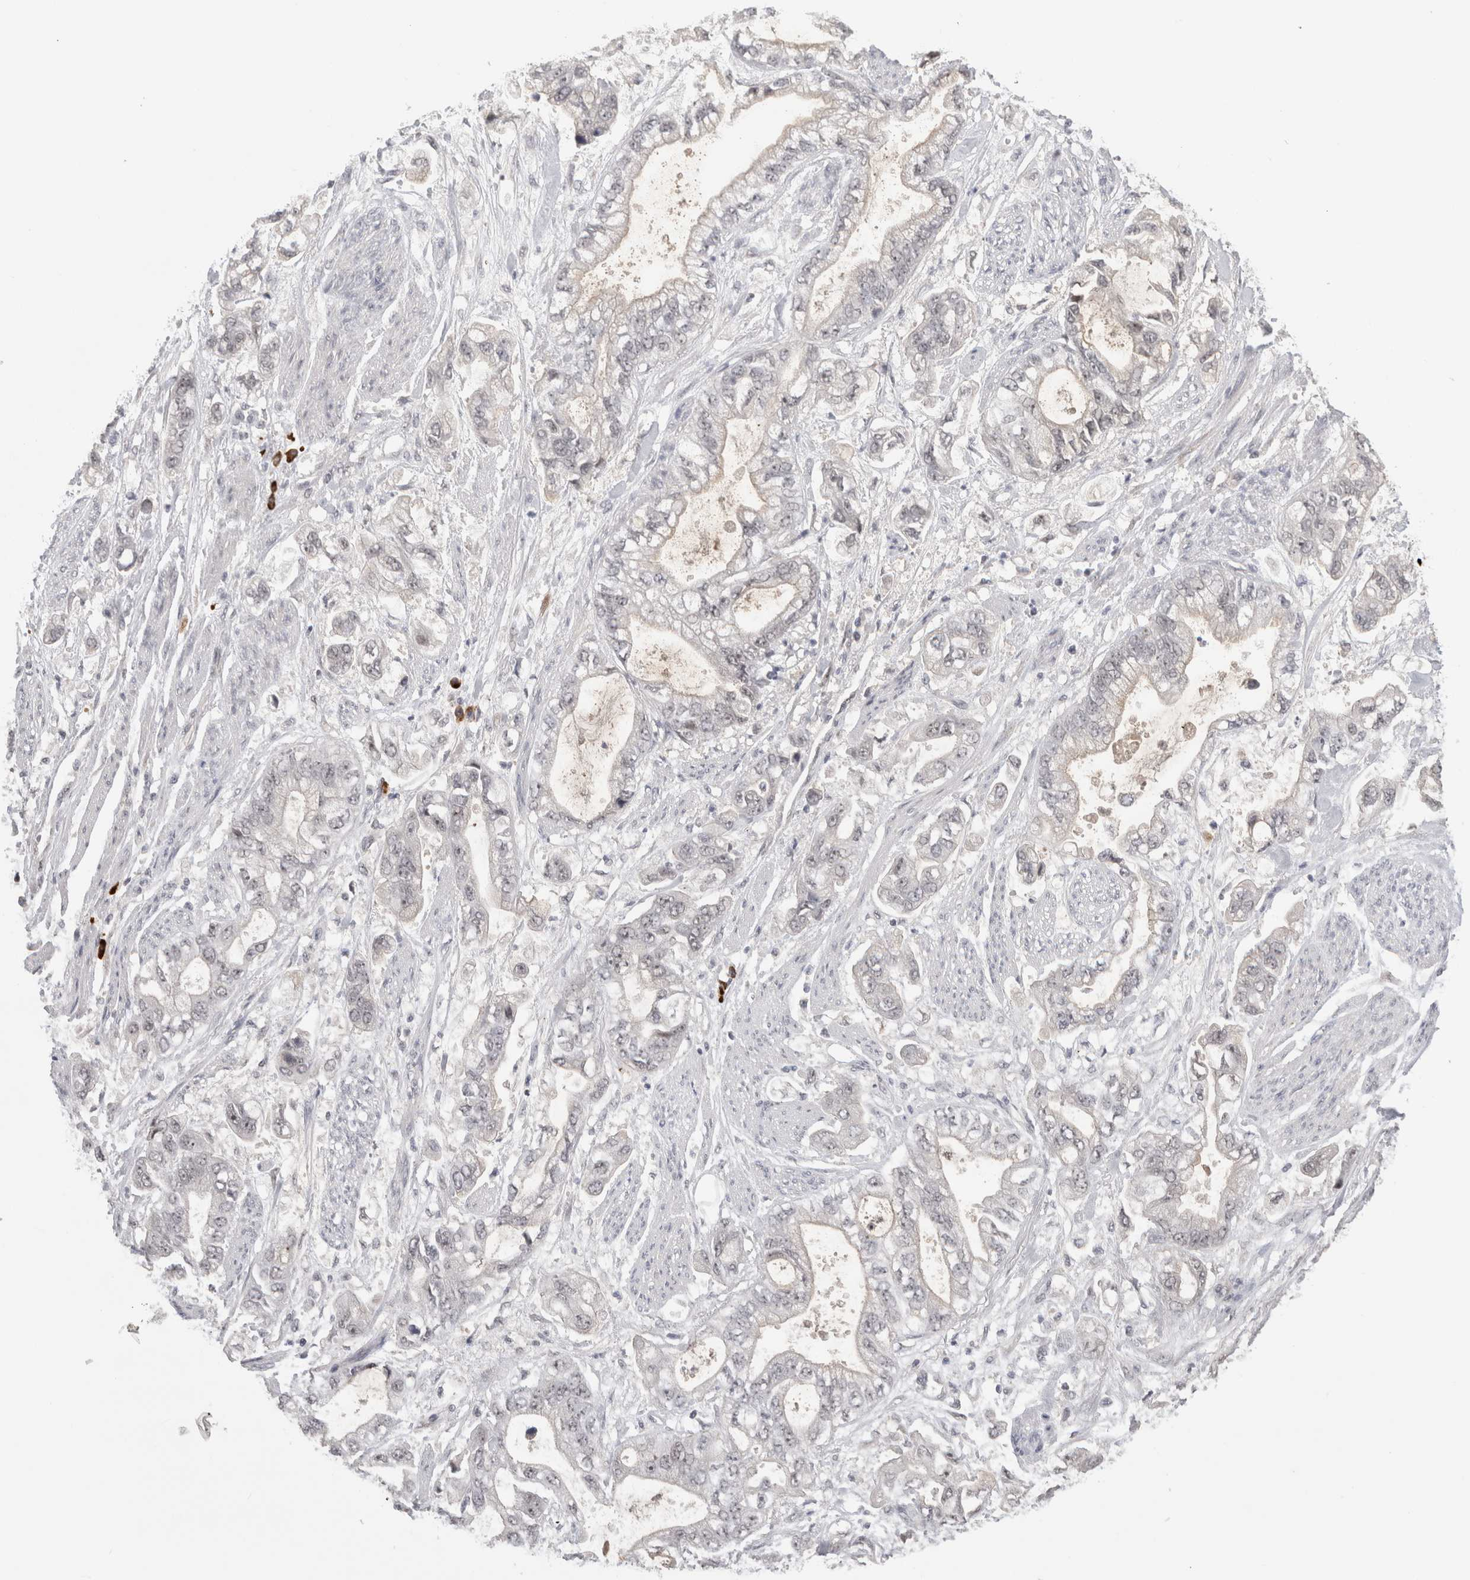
{"staining": {"intensity": "negative", "quantity": "none", "location": "none"}, "tissue": "stomach cancer", "cell_type": "Tumor cells", "image_type": "cancer", "snomed": [{"axis": "morphology", "description": "Normal tissue, NOS"}, {"axis": "morphology", "description": "Adenocarcinoma, NOS"}, {"axis": "topography", "description": "Stomach"}], "caption": "IHC of stomach cancer exhibits no staining in tumor cells.", "gene": "ZNF24", "patient": {"sex": "male", "age": 62}}